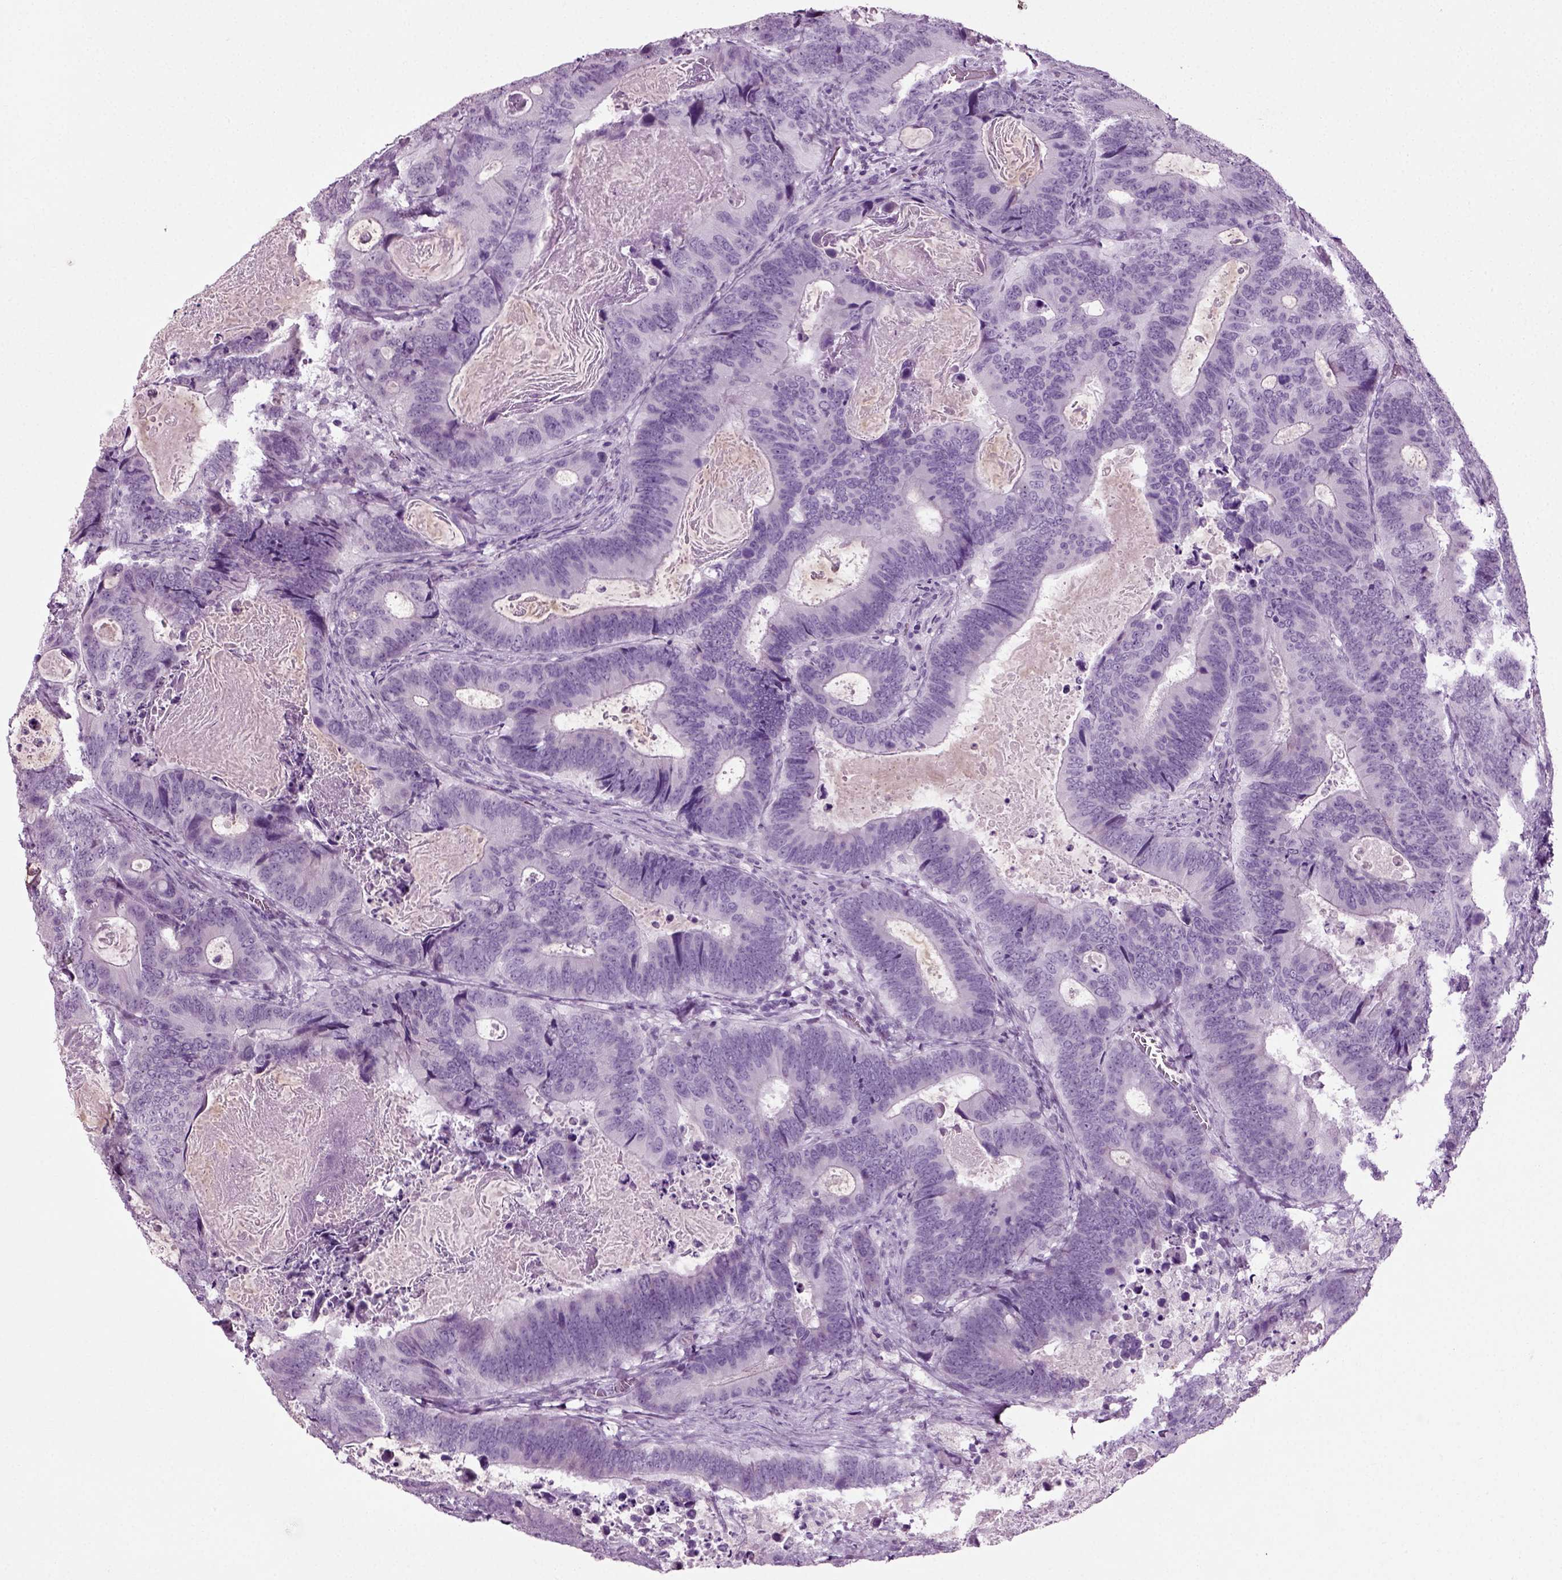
{"staining": {"intensity": "negative", "quantity": "none", "location": "none"}, "tissue": "colorectal cancer", "cell_type": "Tumor cells", "image_type": "cancer", "snomed": [{"axis": "morphology", "description": "Adenocarcinoma, NOS"}, {"axis": "topography", "description": "Colon"}], "caption": "A micrograph of human colorectal cancer (adenocarcinoma) is negative for staining in tumor cells.", "gene": "SLC26A8", "patient": {"sex": "female", "age": 82}}